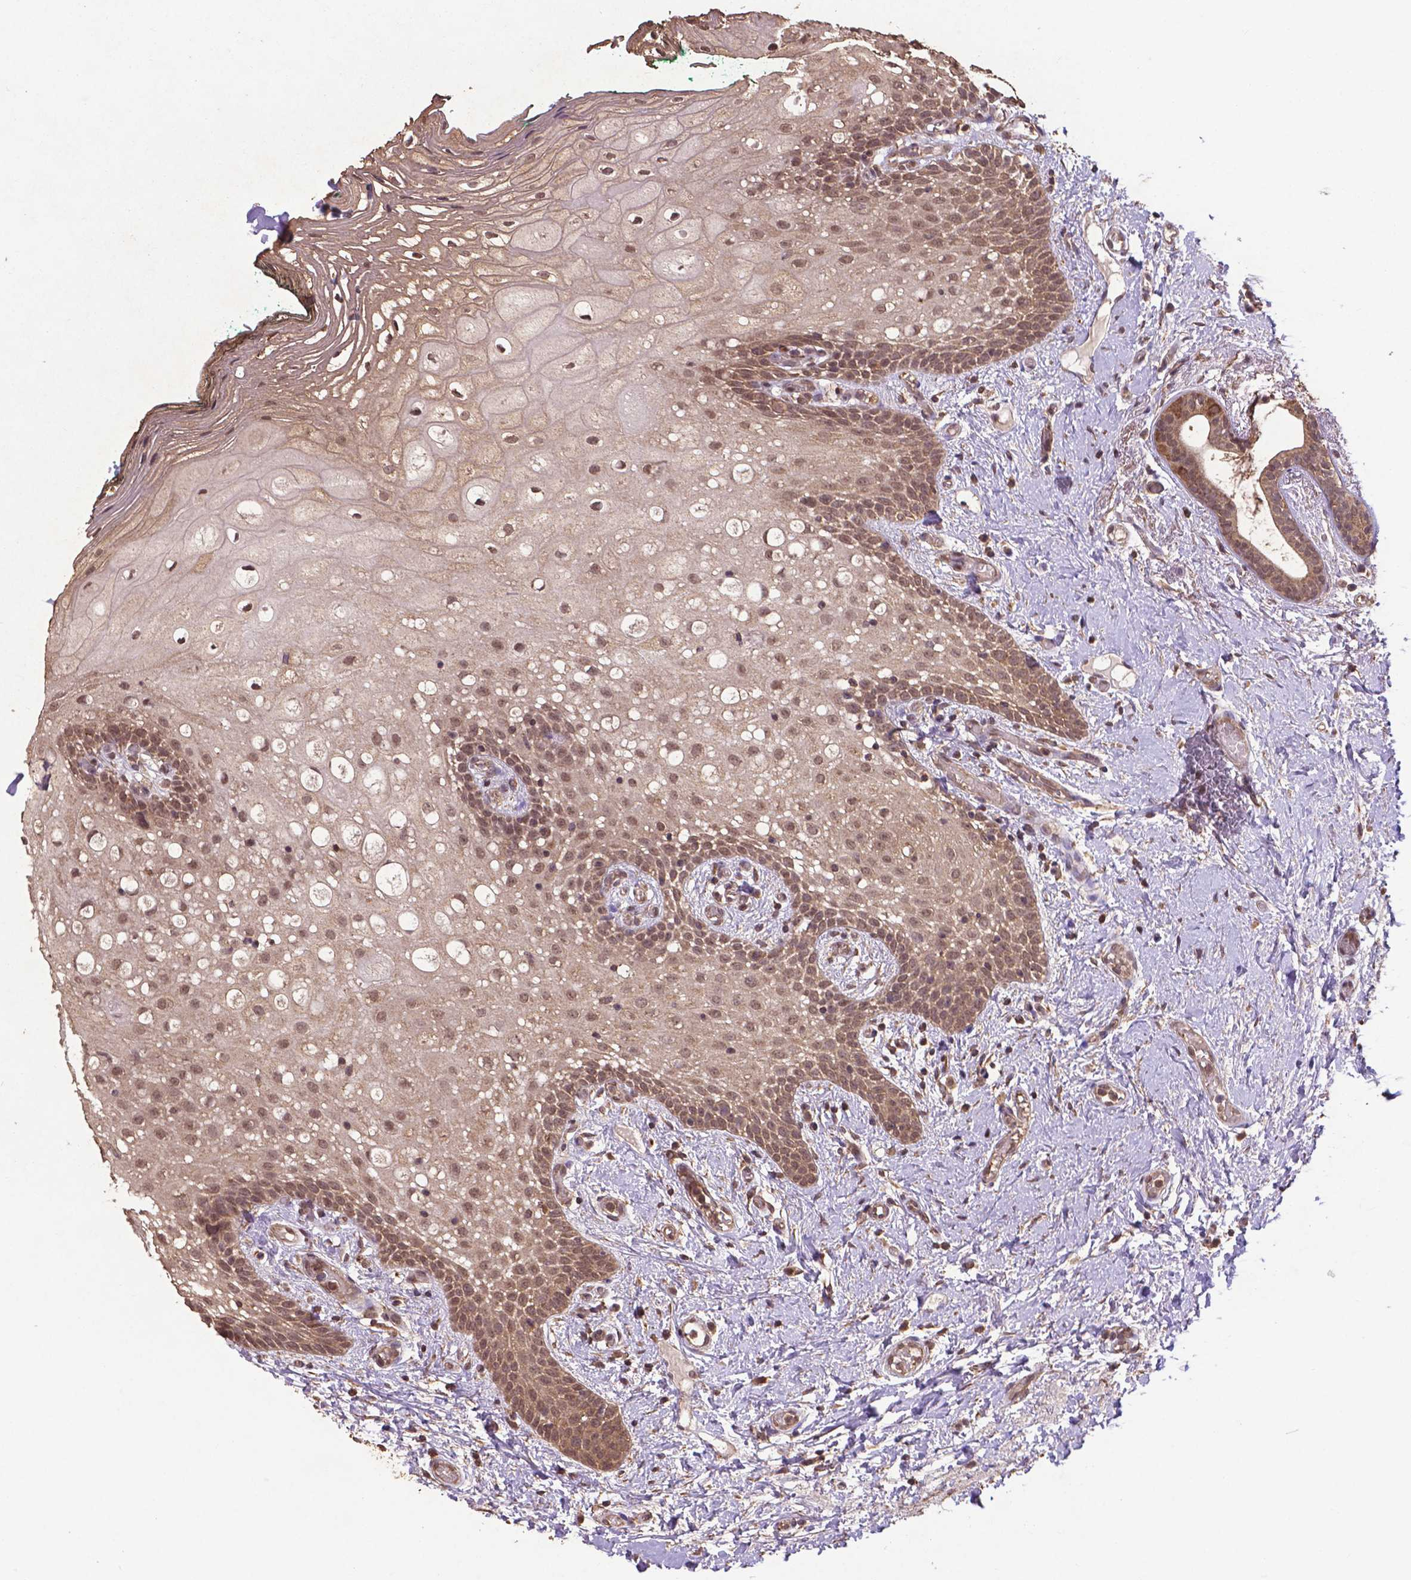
{"staining": {"intensity": "moderate", "quantity": ">75%", "location": "cytoplasmic/membranous,nuclear"}, "tissue": "oral mucosa", "cell_type": "Squamous epithelial cells", "image_type": "normal", "snomed": [{"axis": "morphology", "description": "Normal tissue, NOS"}, {"axis": "topography", "description": "Oral tissue"}], "caption": "Immunohistochemical staining of normal human oral mucosa exhibits >75% levels of moderate cytoplasmic/membranous,nuclear protein staining in about >75% of squamous epithelial cells.", "gene": "DCAF1", "patient": {"sex": "female", "age": 83}}